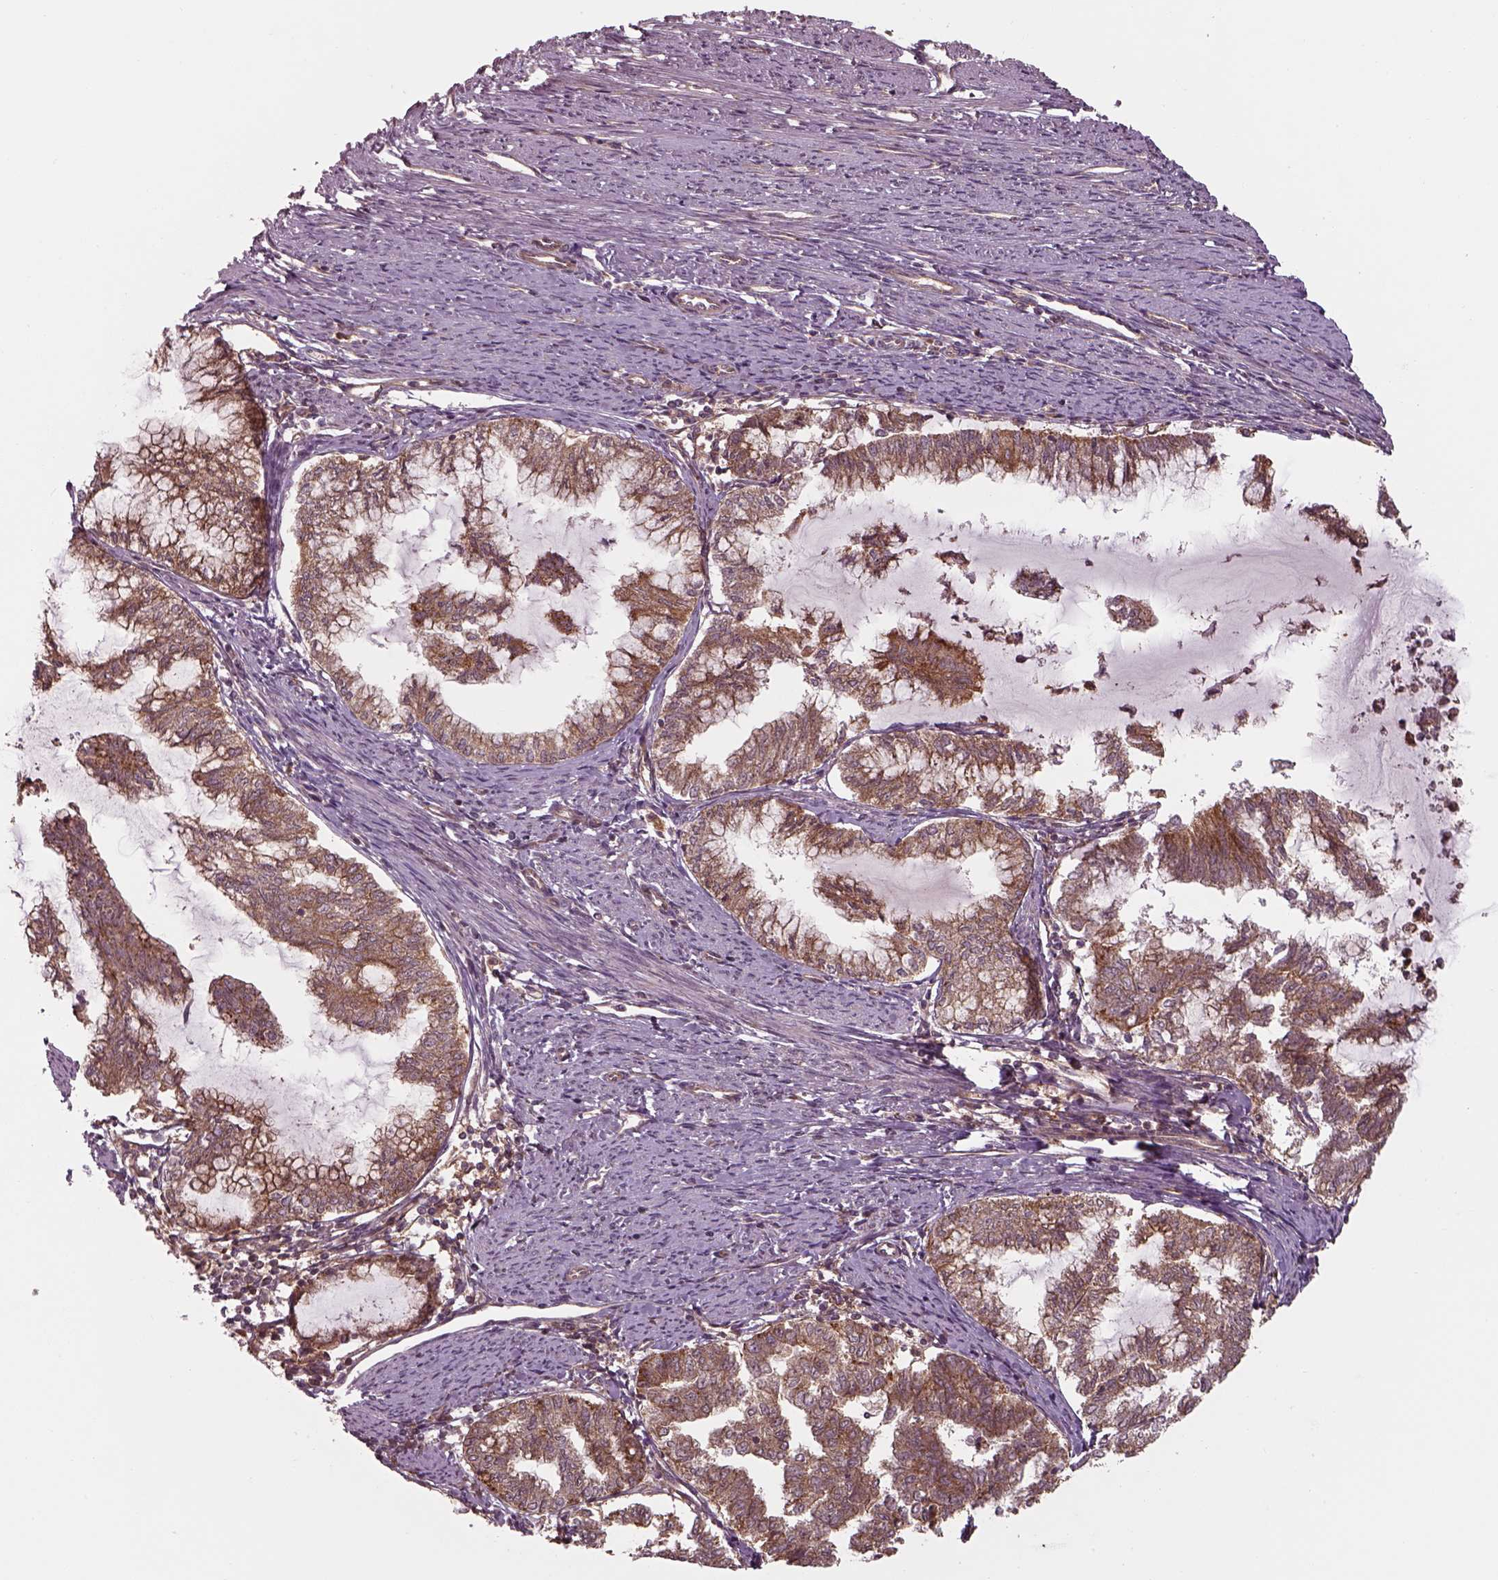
{"staining": {"intensity": "moderate", "quantity": ">75%", "location": "cytoplasmic/membranous"}, "tissue": "endometrial cancer", "cell_type": "Tumor cells", "image_type": "cancer", "snomed": [{"axis": "morphology", "description": "Adenocarcinoma, NOS"}, {"axis": "topography", "description": "Endometrium"}], "caption": "Immunohistochemical staining of human endometrial cancer (adenocarcinoma) demonstrates moderate cytoplasmic/membranous protein staining in about >75% of tumor cells.", "gene": "CHMP3", "patient": {"sex": "female", "age": 79}}